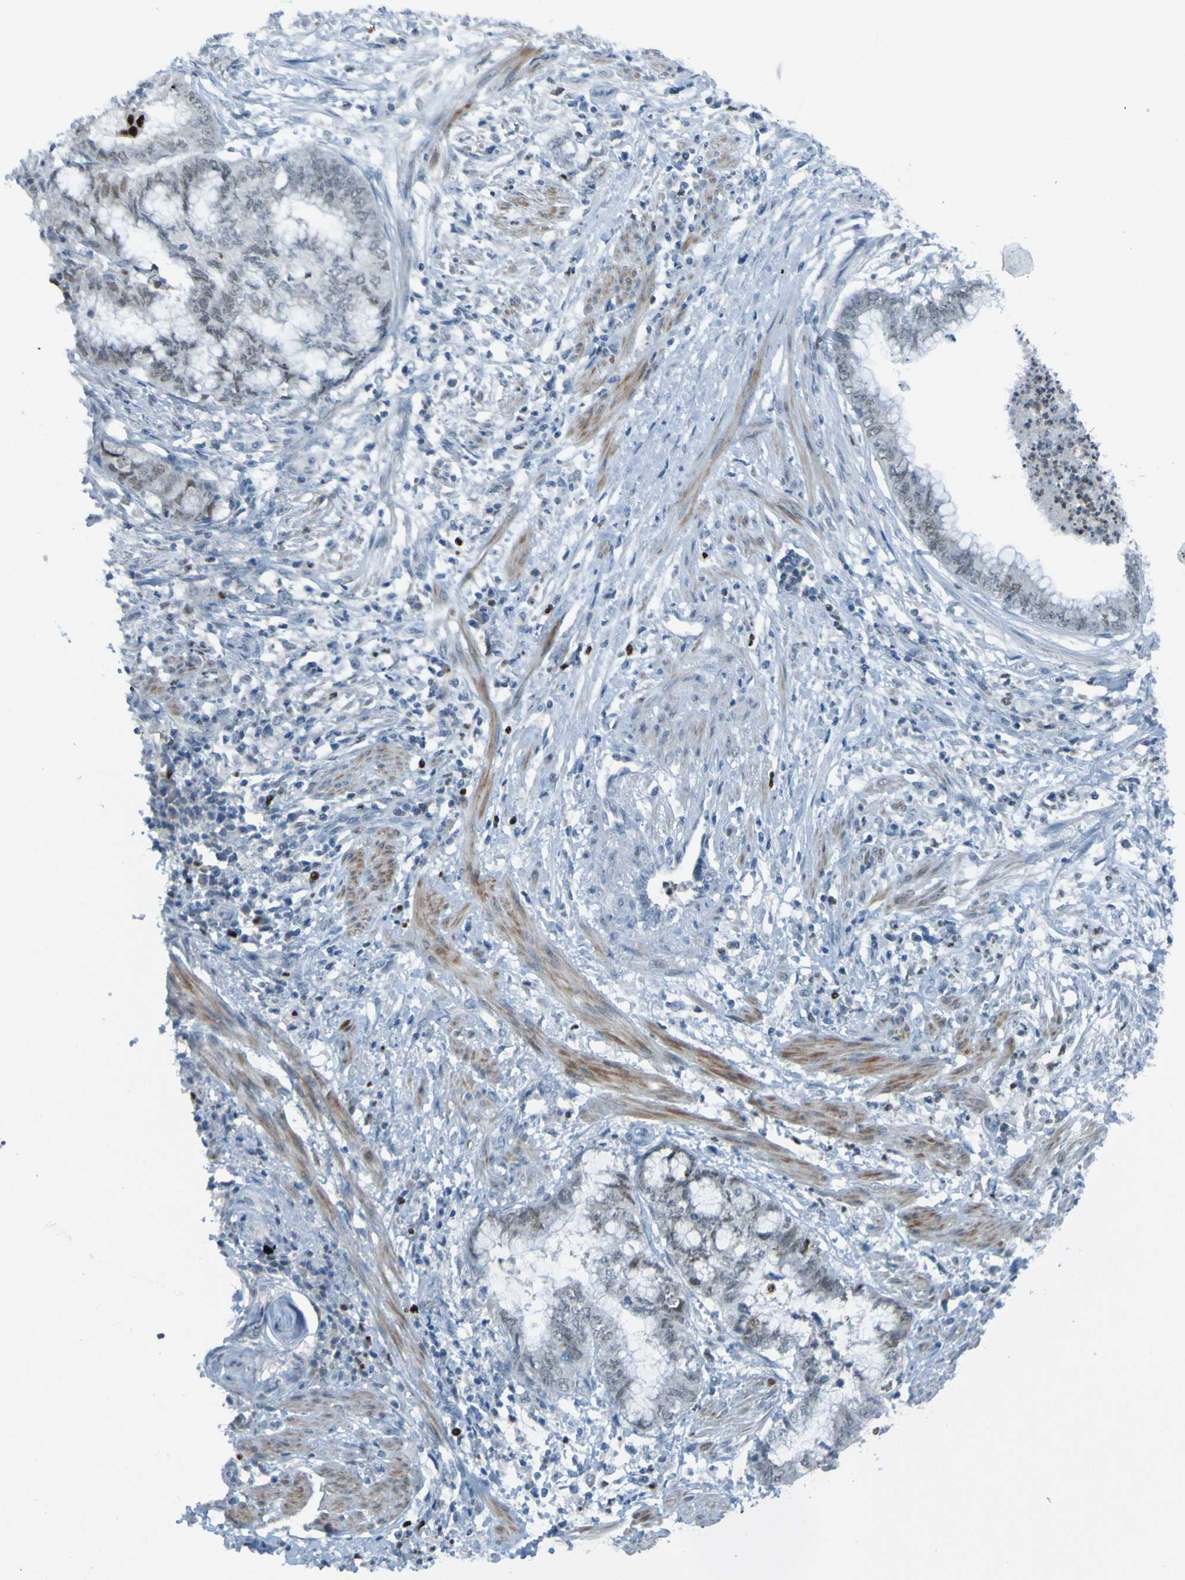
{"staining": {"intensity": "negative", "quantity": "none", "location": "none"}, "tissue": "endometrial cancer", "cell_type": "Tumor cells", "image_type": "cancer", "snomed": [{"axis": "morphology", "description": "Necrosis, NOS"}, {"axis": "morphology", "description": "Adenocarcinoma, NOS"}, {"axis": "topography", "description": "Endometrium"}], "caption": "Tumor cells show no significant positivity in endometrial cancer (adenocarcinoma). The staining is performed using DAB brown chromogen with nuclei counter-stained in using hematoxylin.", "gene": "USP36", "patient": {"sex": "female", "age": 79}}